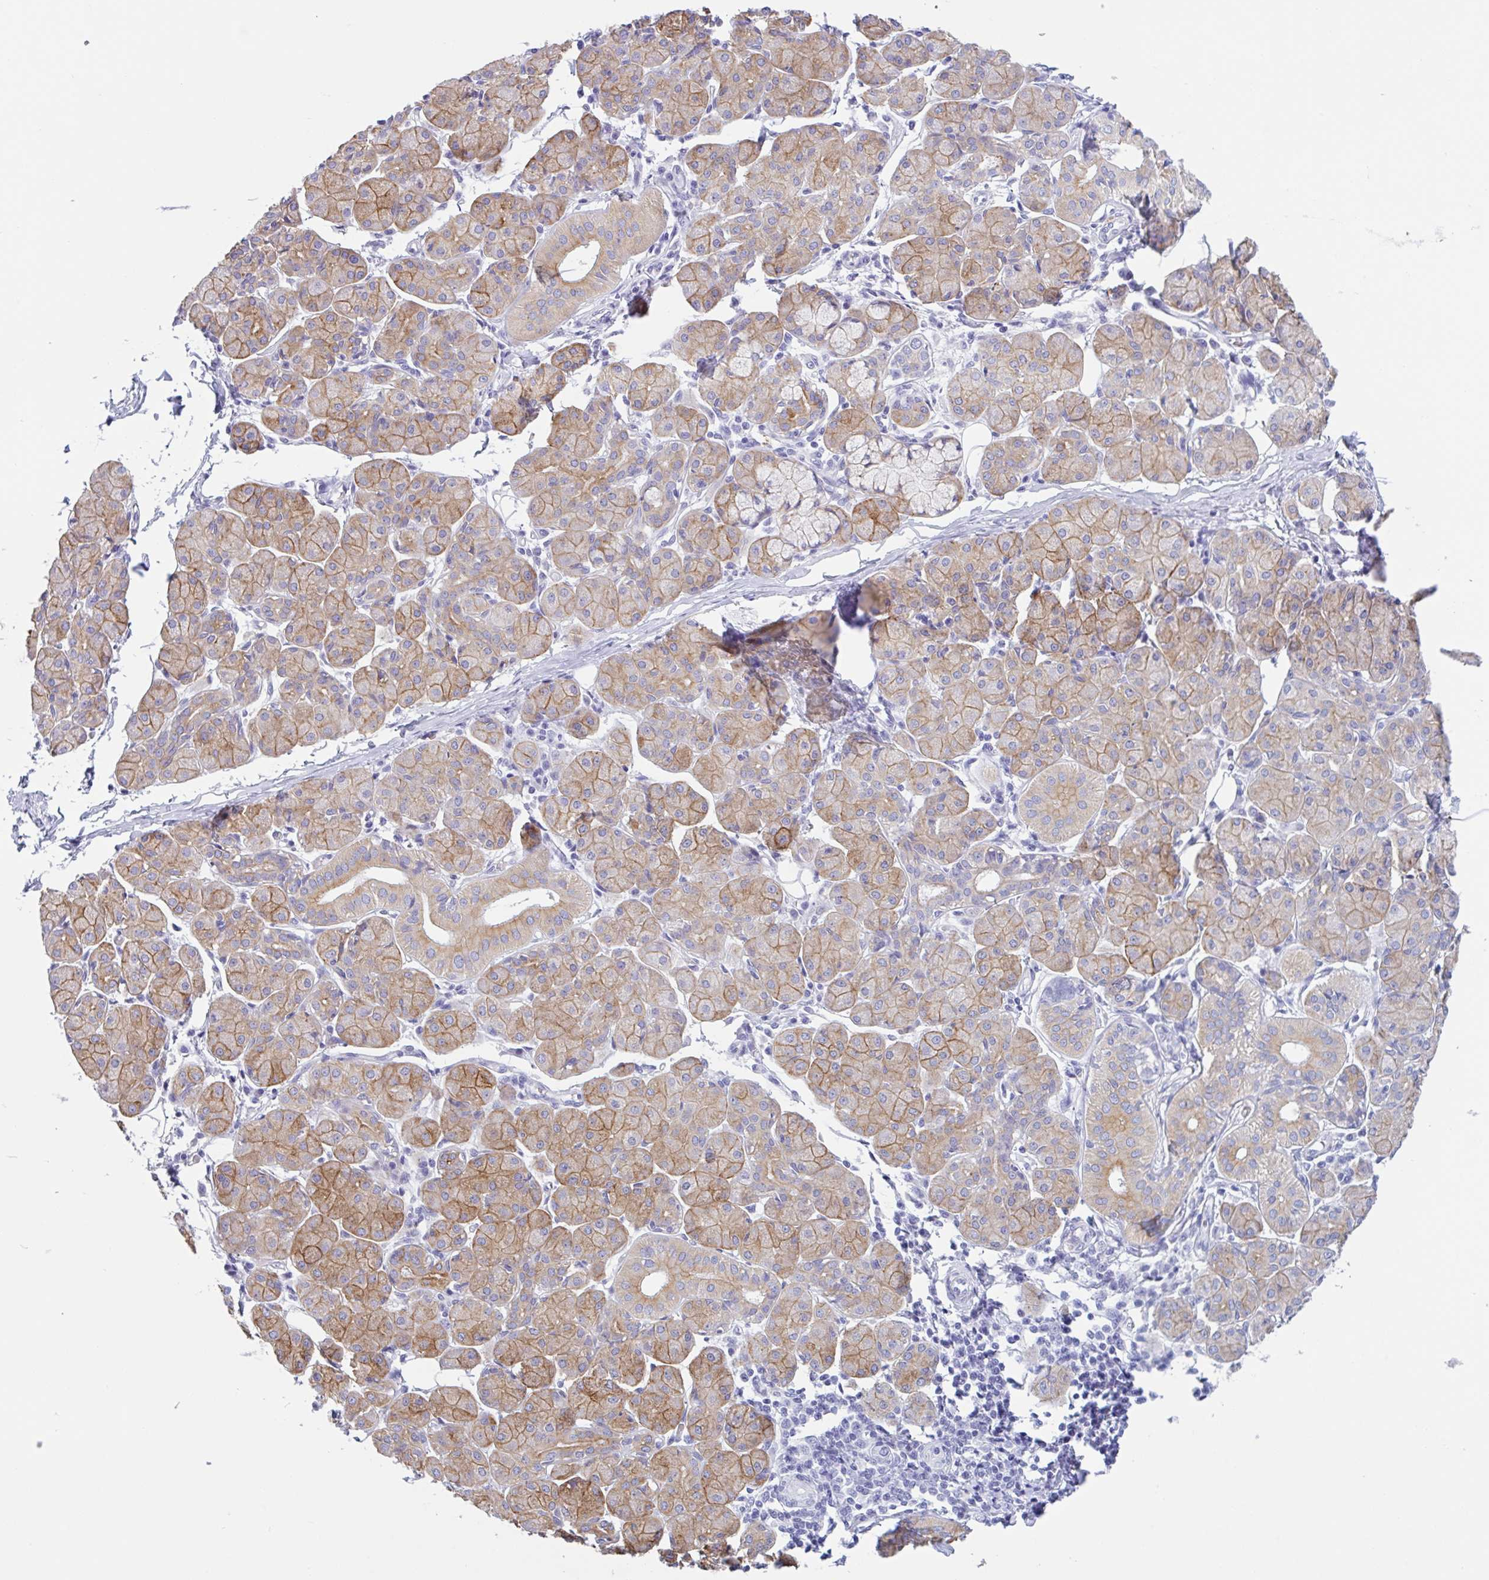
{"staining": {"intensity": "moderate", "quantity": "25%-75%", "location": "cytoplasmic/membranous"}, "tissue": "salivary gland", "cell_type": "Glandular cells", "image_type": "normal", "snomed": [{"axis": "morphology", "description": "Normal tissue, NOS"}, {"axis": "morphology", "description": "Inflammation, NOS"}, {"axis": "topography", "description": "Lymph node"}, {"axis": "topography", "description": "Salivary gland"}], "caption": "IHC (DAB) staining of unremarkable salivary gland demonstrates moderate cytoplasmic/membranous protein expression in about 25%-75% of glandular cells.", "gene": "DTWD2", "patient": {"sex": "male", "age": 3}}